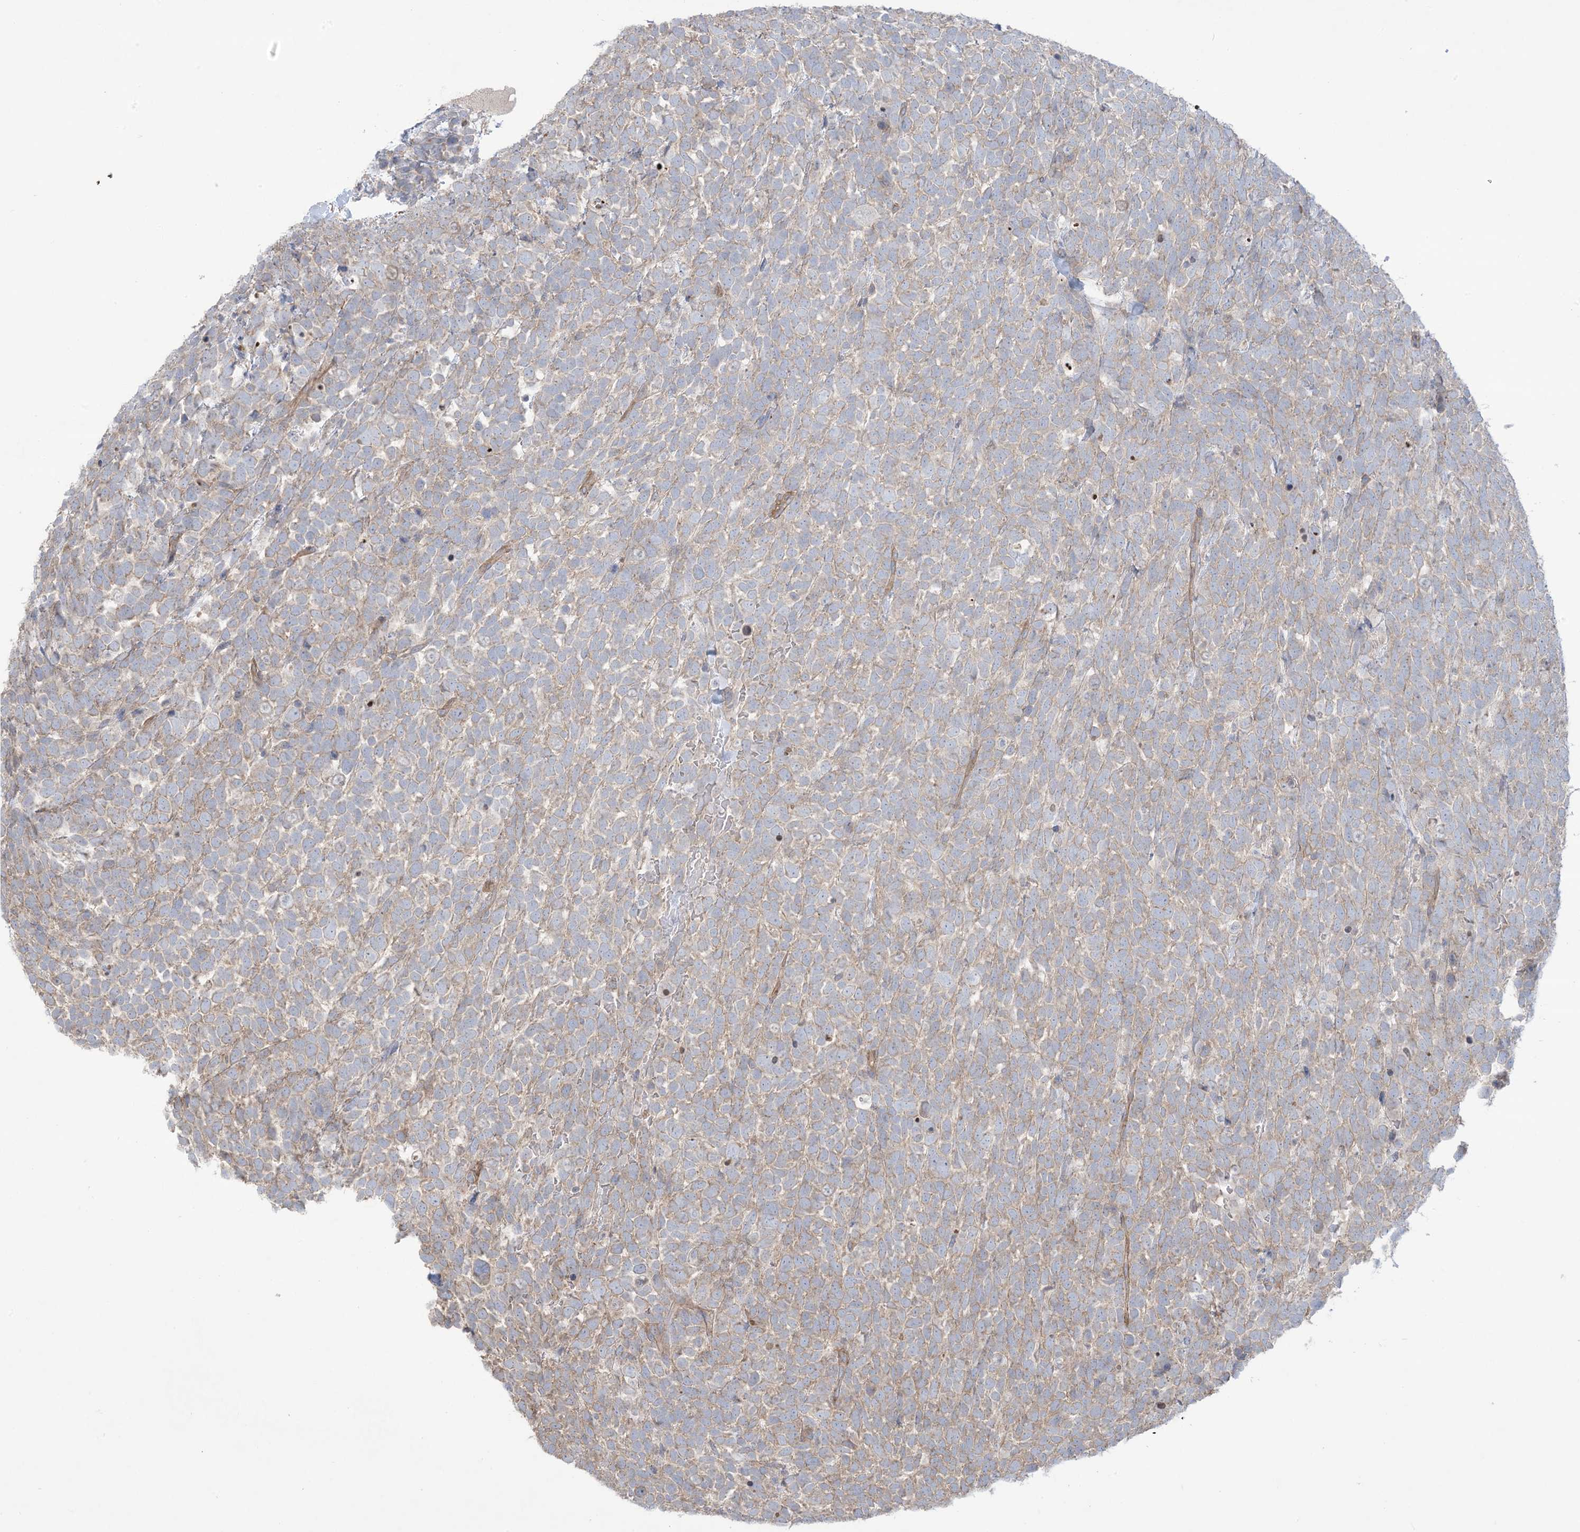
{"staining": {"intensity": "weak", "quantity": ">75%", "location": "cytoplasmic/membranous"}, "tissue": "urothelial cancer", "cell_type": "Tumor cells", "image_type": "cancer", "snomed": [{"axis": "morphology", "description": "Urothelial carcinoma, High grade"}, {"axis": "topography", "description": "Urinary bladder"}], "caption": "IHC histopathology image of neoplastic tissue: urothelial cancer stained using immunohistochemistry reveals low levels of weak protein expression localized specifically in the cytoplasmic/membranous of tumor cells, appearing as a cytoplasmic/membranous brown color.", "gene": "CCNY", "patient": {"sex": "female", "age": 82}}